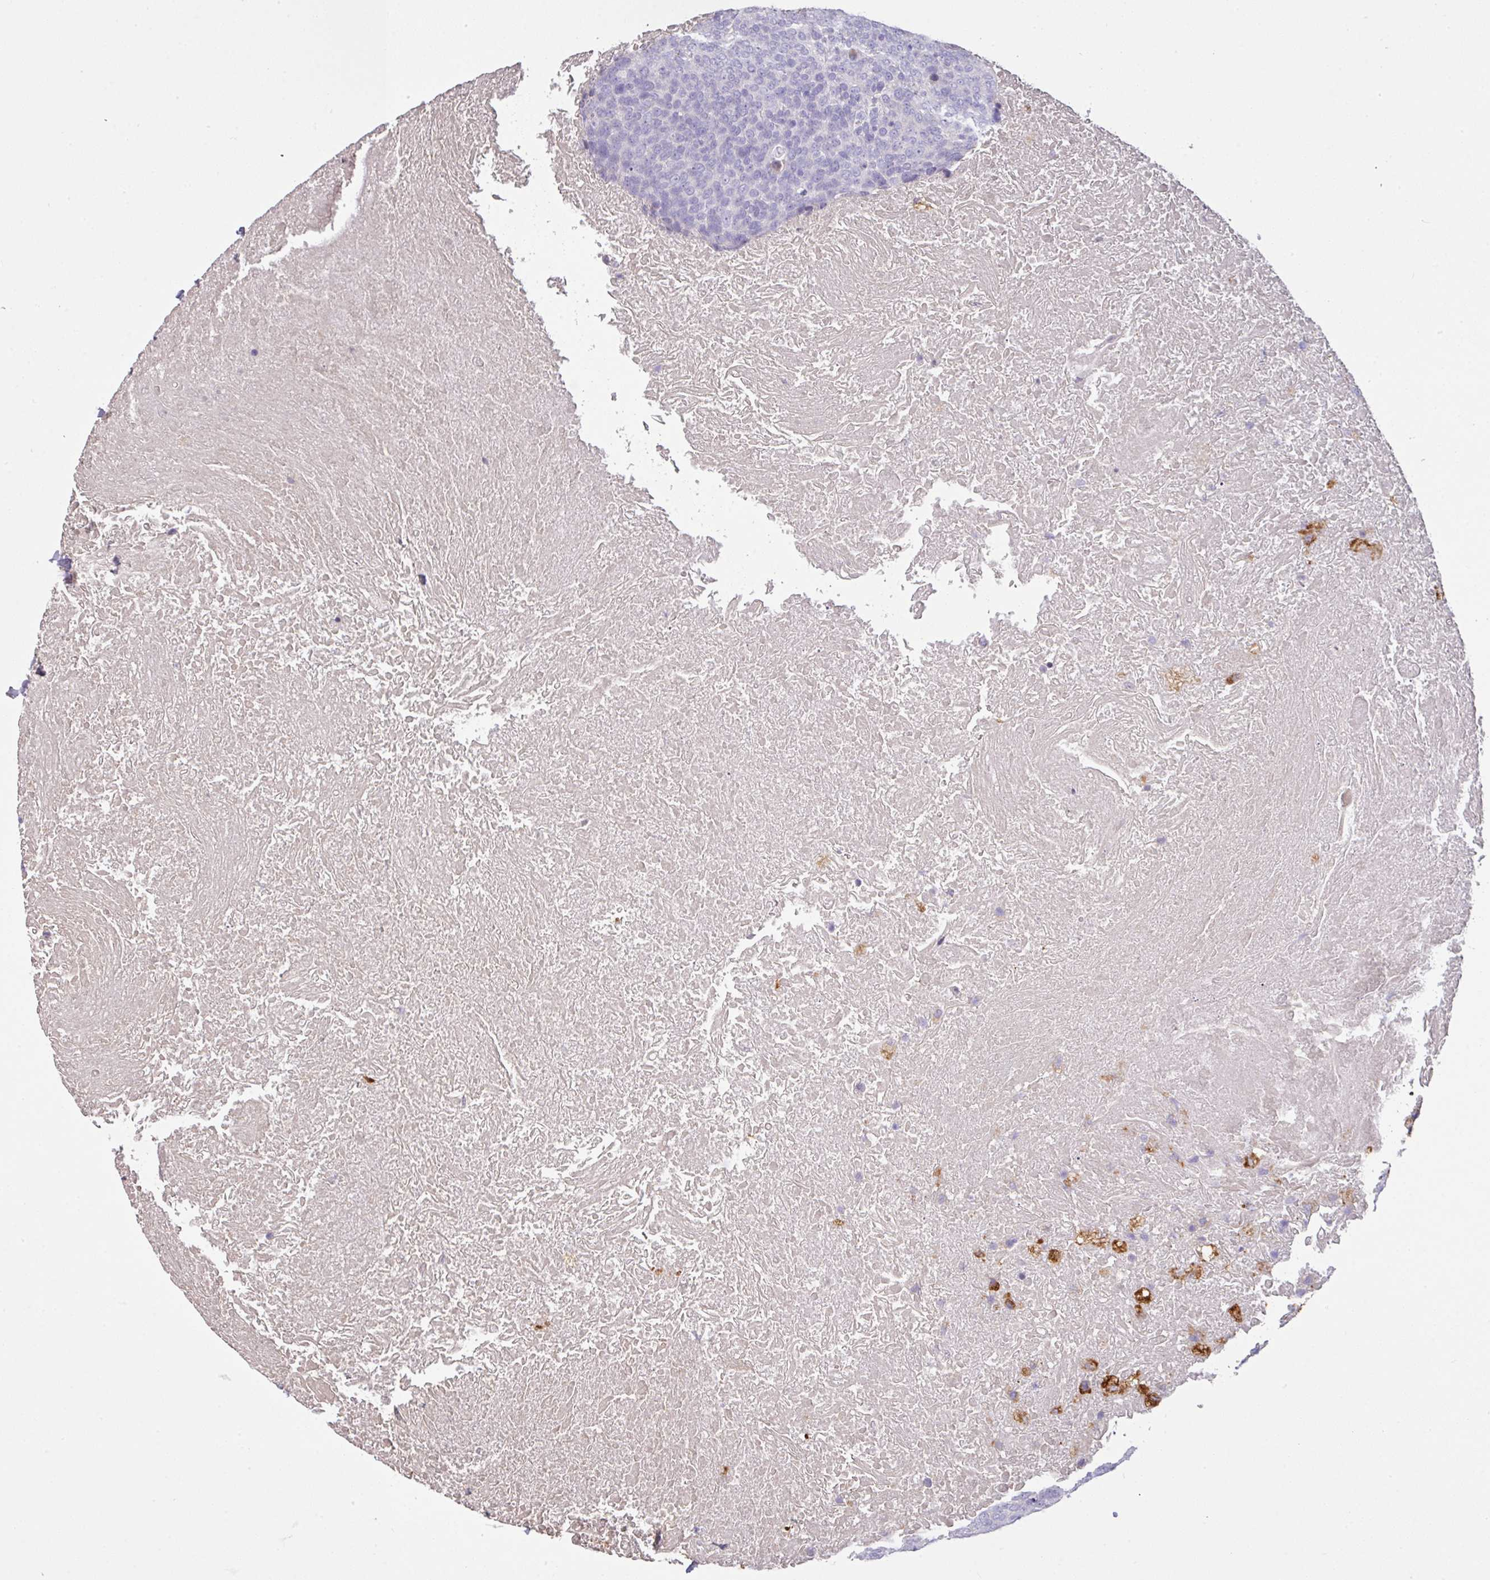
{"staining": {"intensity": "negative", "quantity": "none", "location": "none"}, "tissue": "head and neck cancer", "cell_type": "Tumor cells", "image_type": "cancer", "snomed": [{"axis": "morphology", "description": "Squamous cell carcinoma, NOS"}, {"axis": "morphology", "description": "Squamous cell carcinoma, metastatic, NOS"}, {"axis": "topography", "description": "Lymph node"}, {"axis": "topography", "description": "Head-Neck"}], "caption": "DAB immunohistochemical staining of head and neck metastatic squamous cell carcinoma shows no significant positivity in tumor cells.", "gene": "OR6C6", "patient": {"sex": "male", "age": 62}}